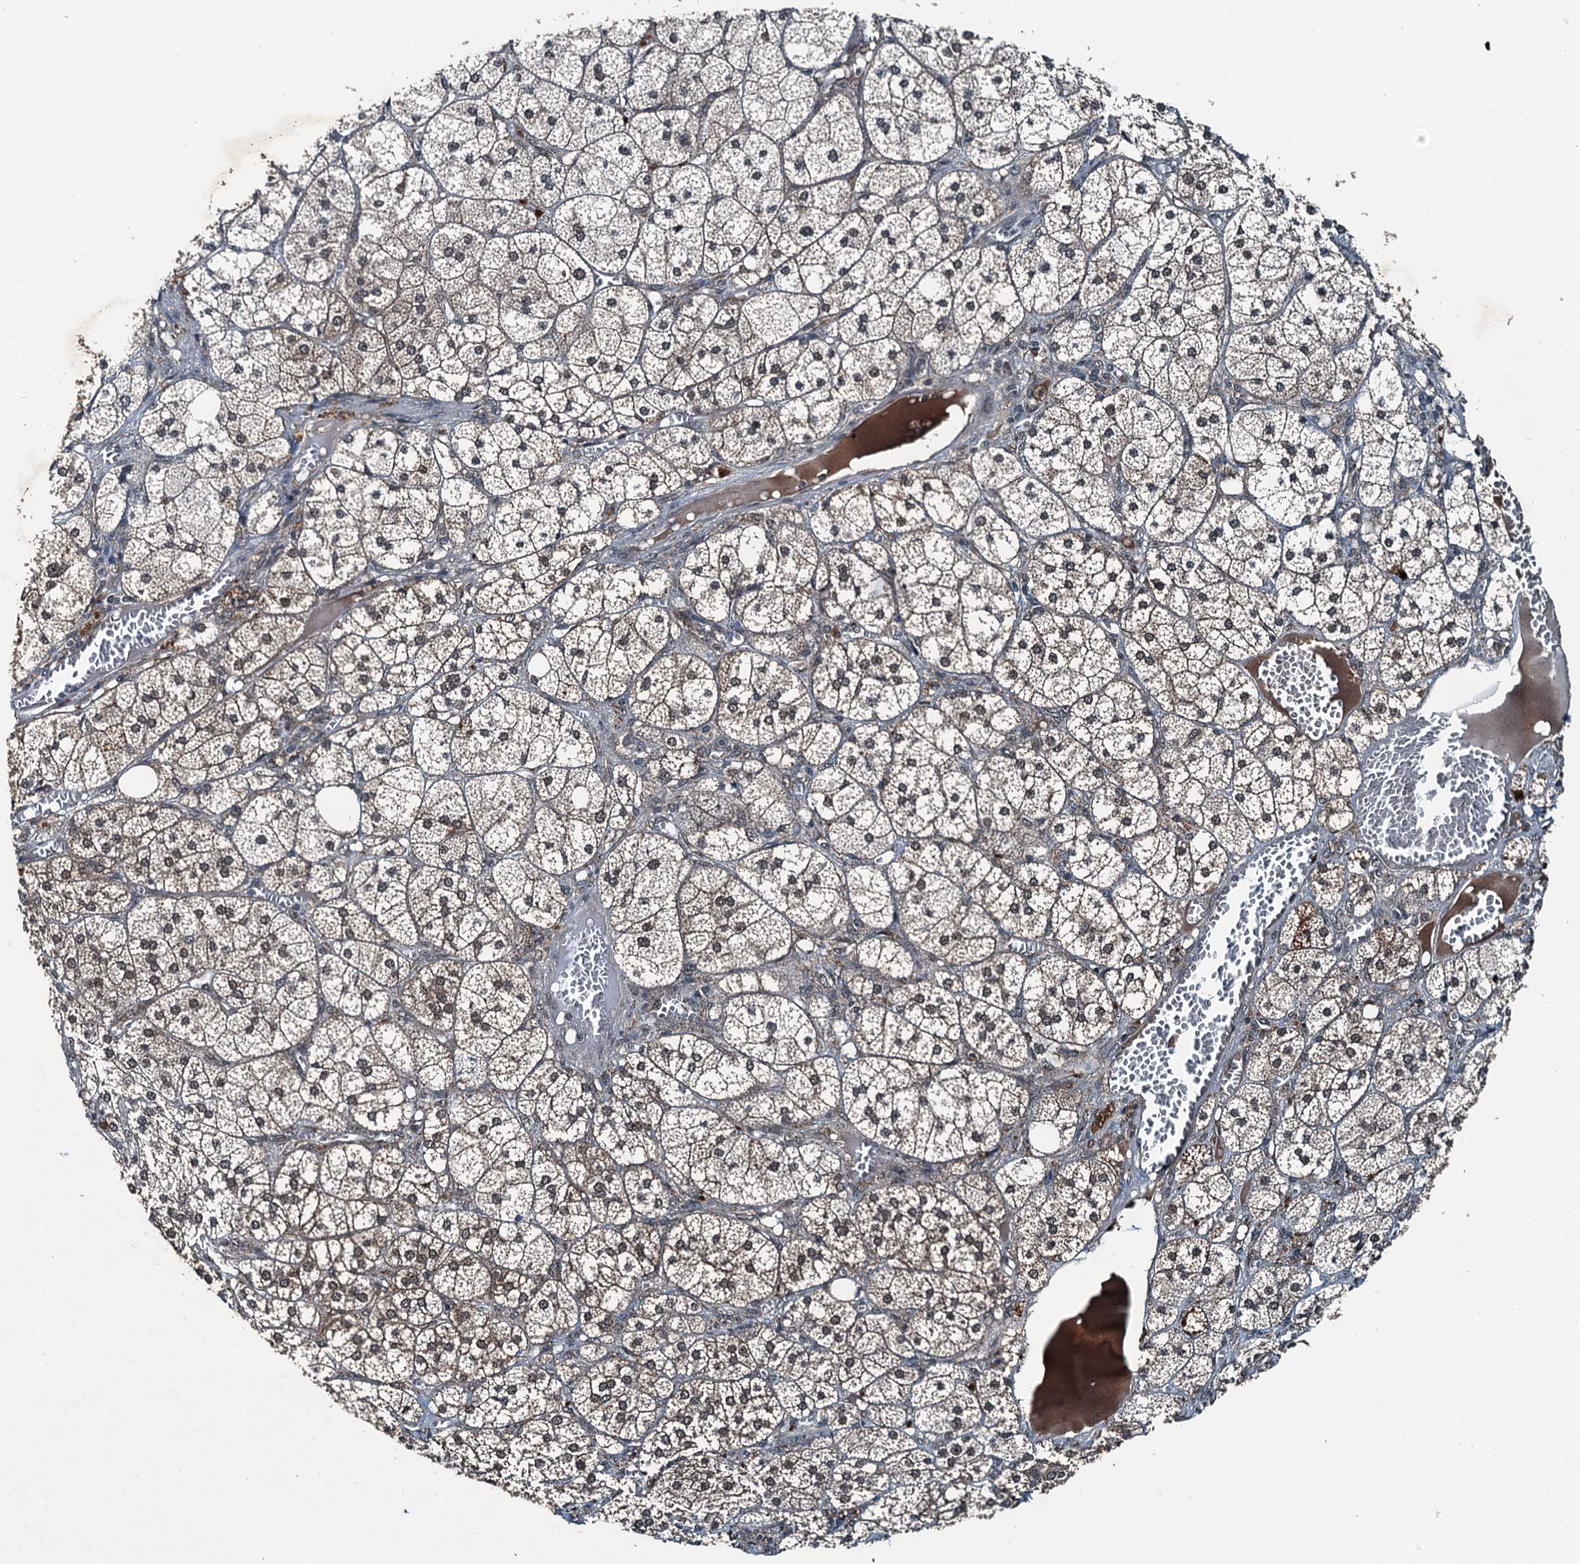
{"staining": {"intensity": "moderate", "quantity": "25%-75%", "location": "cytoplasmic/membranous,nuclear"}, "tissue": "adrenal gland", "cell_type": "Glandular cells", "image_type": "normal", "snomed": [{"axis": "morphology", "description": "Normal tissue, NOS"}, {"axis": "topography", "description": "Adrenal gland"}], "caption": "Immunohistochemistry (IHC) staining of benign adrenal gland, which exhibits medium levels of moderate cytoplasmic/membranous,nuclear staining in about 25%-75% of glandular cells indicating moderate cytoplasmic/membranous,nuclear protein staining. The staining was performed using DAB (brown) for protein detection and nuclei were counterstained in hematoxylin (blue).", "gene": "UBXN6", "patient": {"sex": "female", "age": 61}}